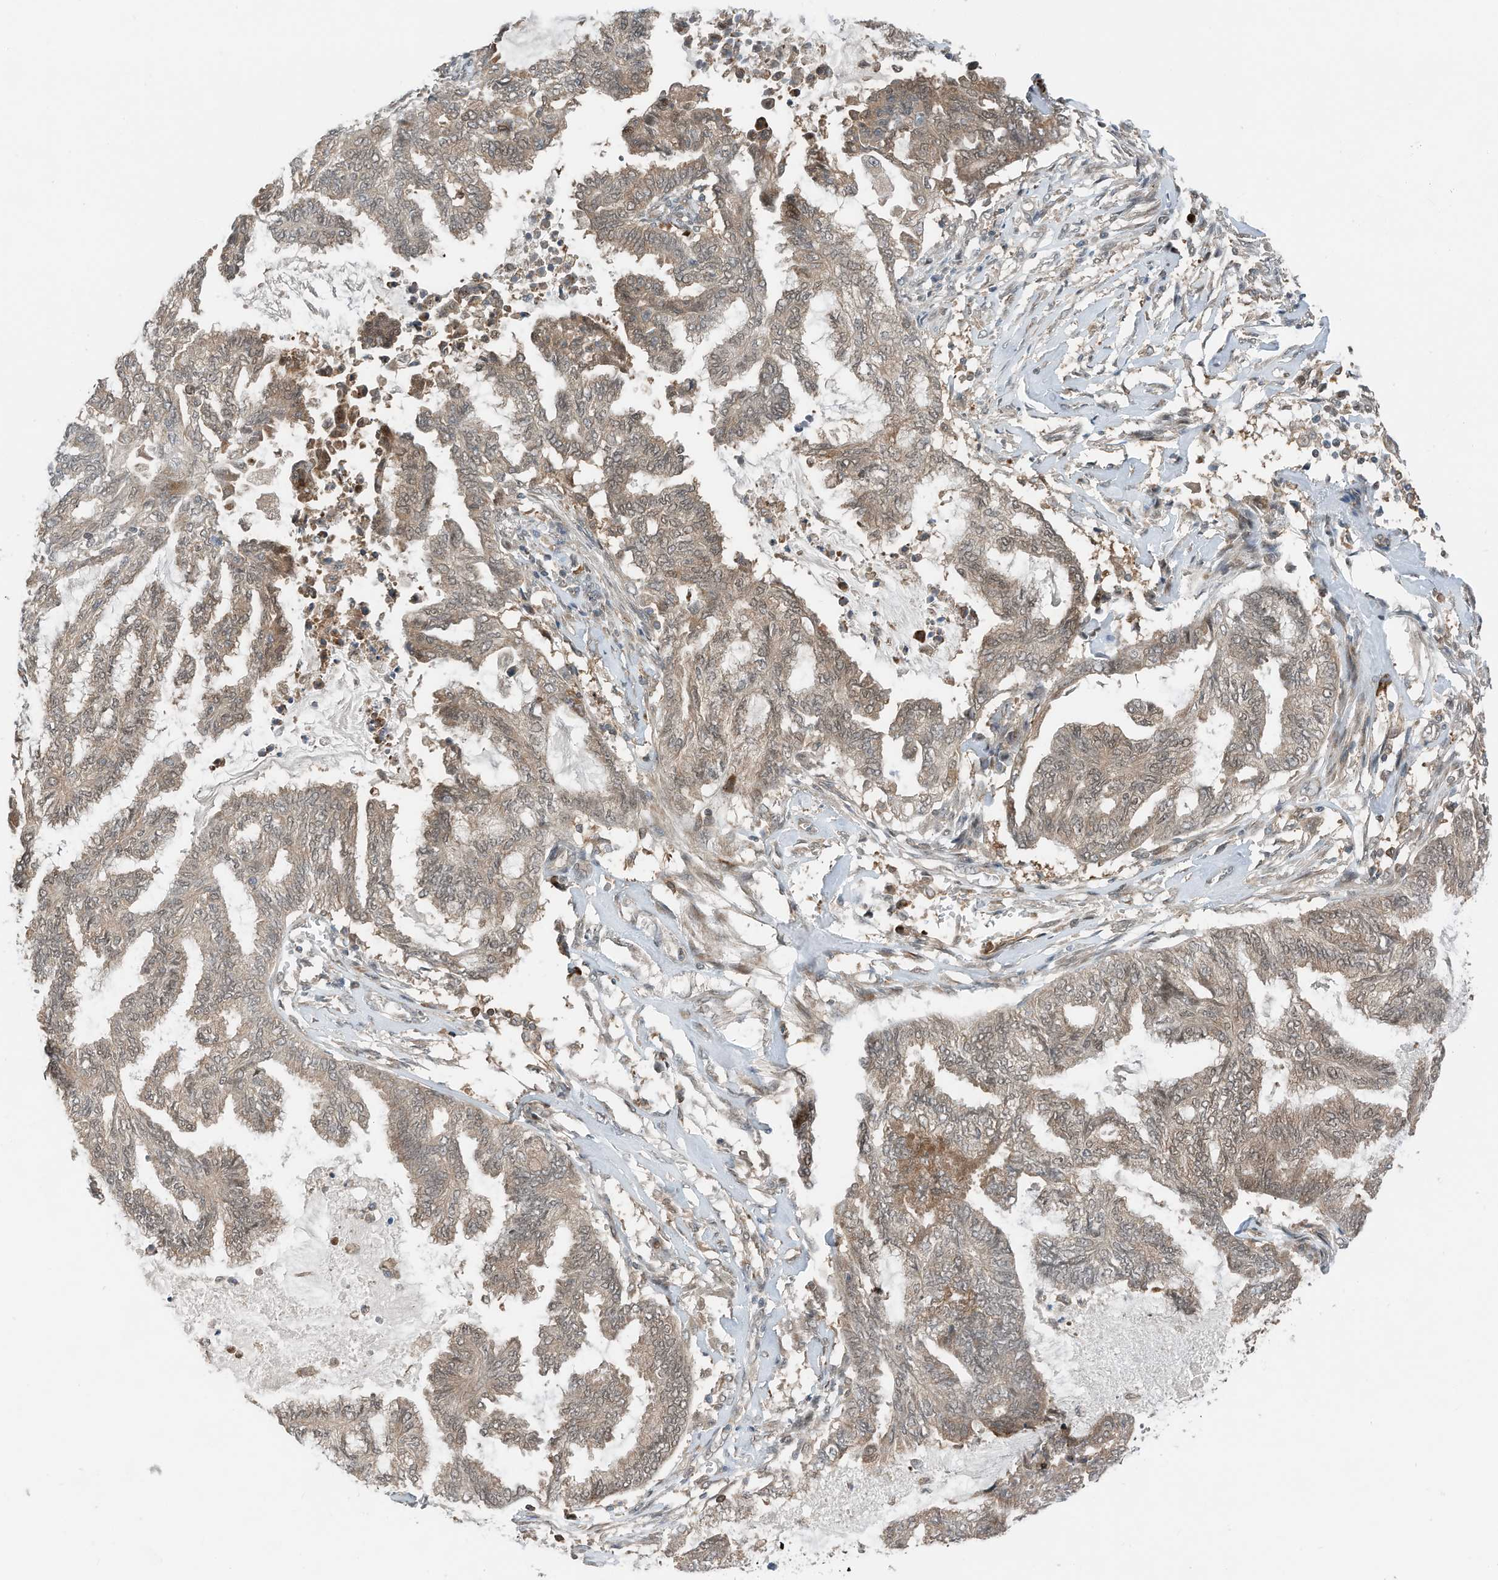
{"staining": {"intensity": "moderate", "quantity": ">75%", "location": "cytoplasmic/membranous,nuclear"}, "tissue": "endometrial cancer", "cell_type": "Tumor cells", "image_type": "cancer", "snomed": [{"axis": "morphology", "description": "Adenocarcinoma, NOS"}, {"axis": "topography", "description": "Endometrium"}], "caption": "A brown stain shows moderate cytoplasmic/membranous and nuclear expression of a protein in human adenocarcinoma (endometrial) tumor cells.", "gene": "RMND1", "patient": {"sex": "female", "age": 86}}